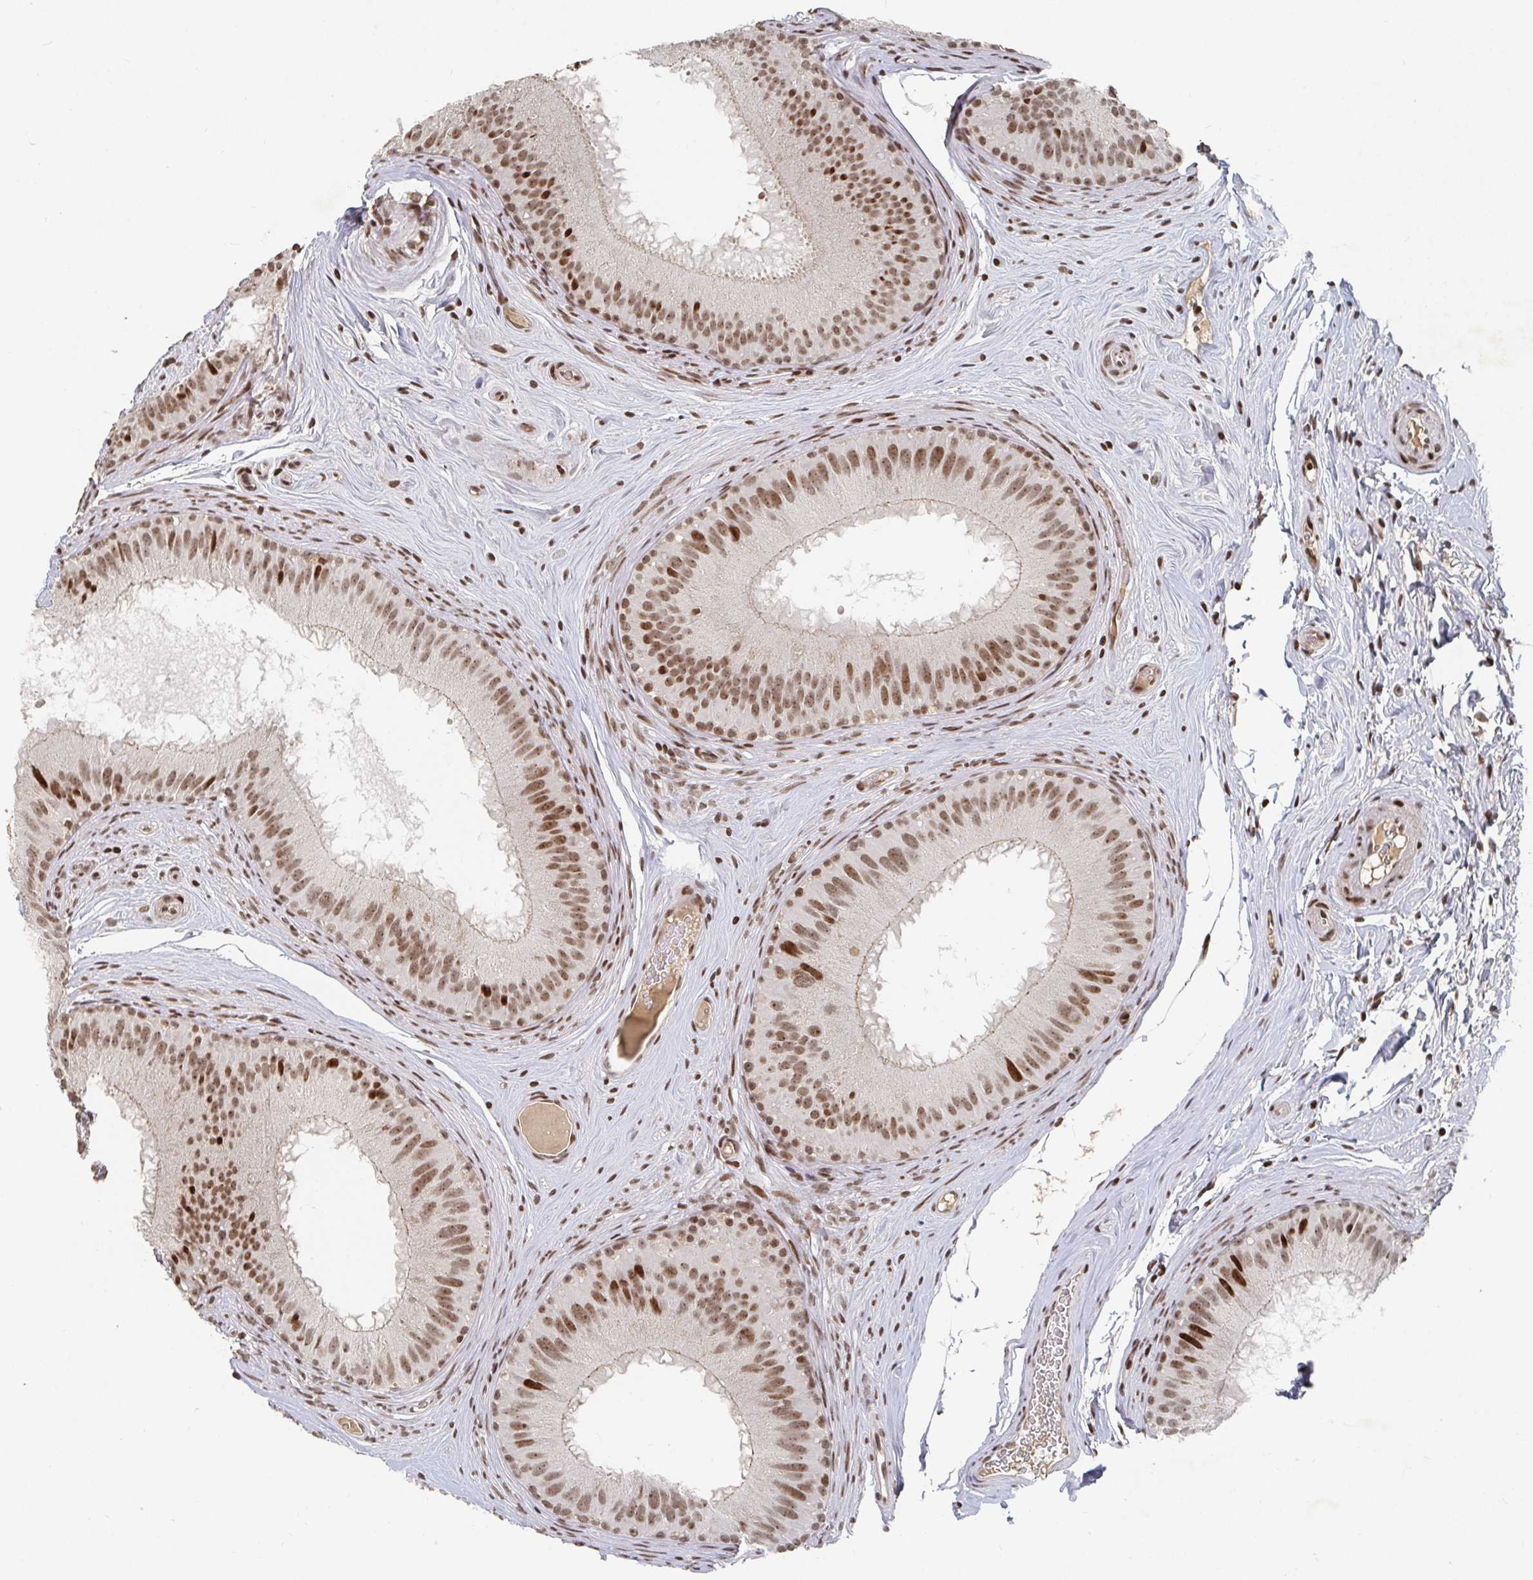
{"staining": {"intensity": "moderate", "quantity": ">75%", "location": "nuclear"}, "tissue": "epididymis", "cell_type": "Glandular cells", "image_type": "normal", "snomed": [{"axis": "morphology", "description": "Normal tissue, NOS"}, {"axis": "topography", "description": "Epididymis"}], "caption": "The photomicrograph shows staining of benign epididymis, revealing moderate nuclear protein positivity (brown color) within glandular cells.", "gene": "ZDHHC12", "patient": {"sex": "male", "age": 44}}